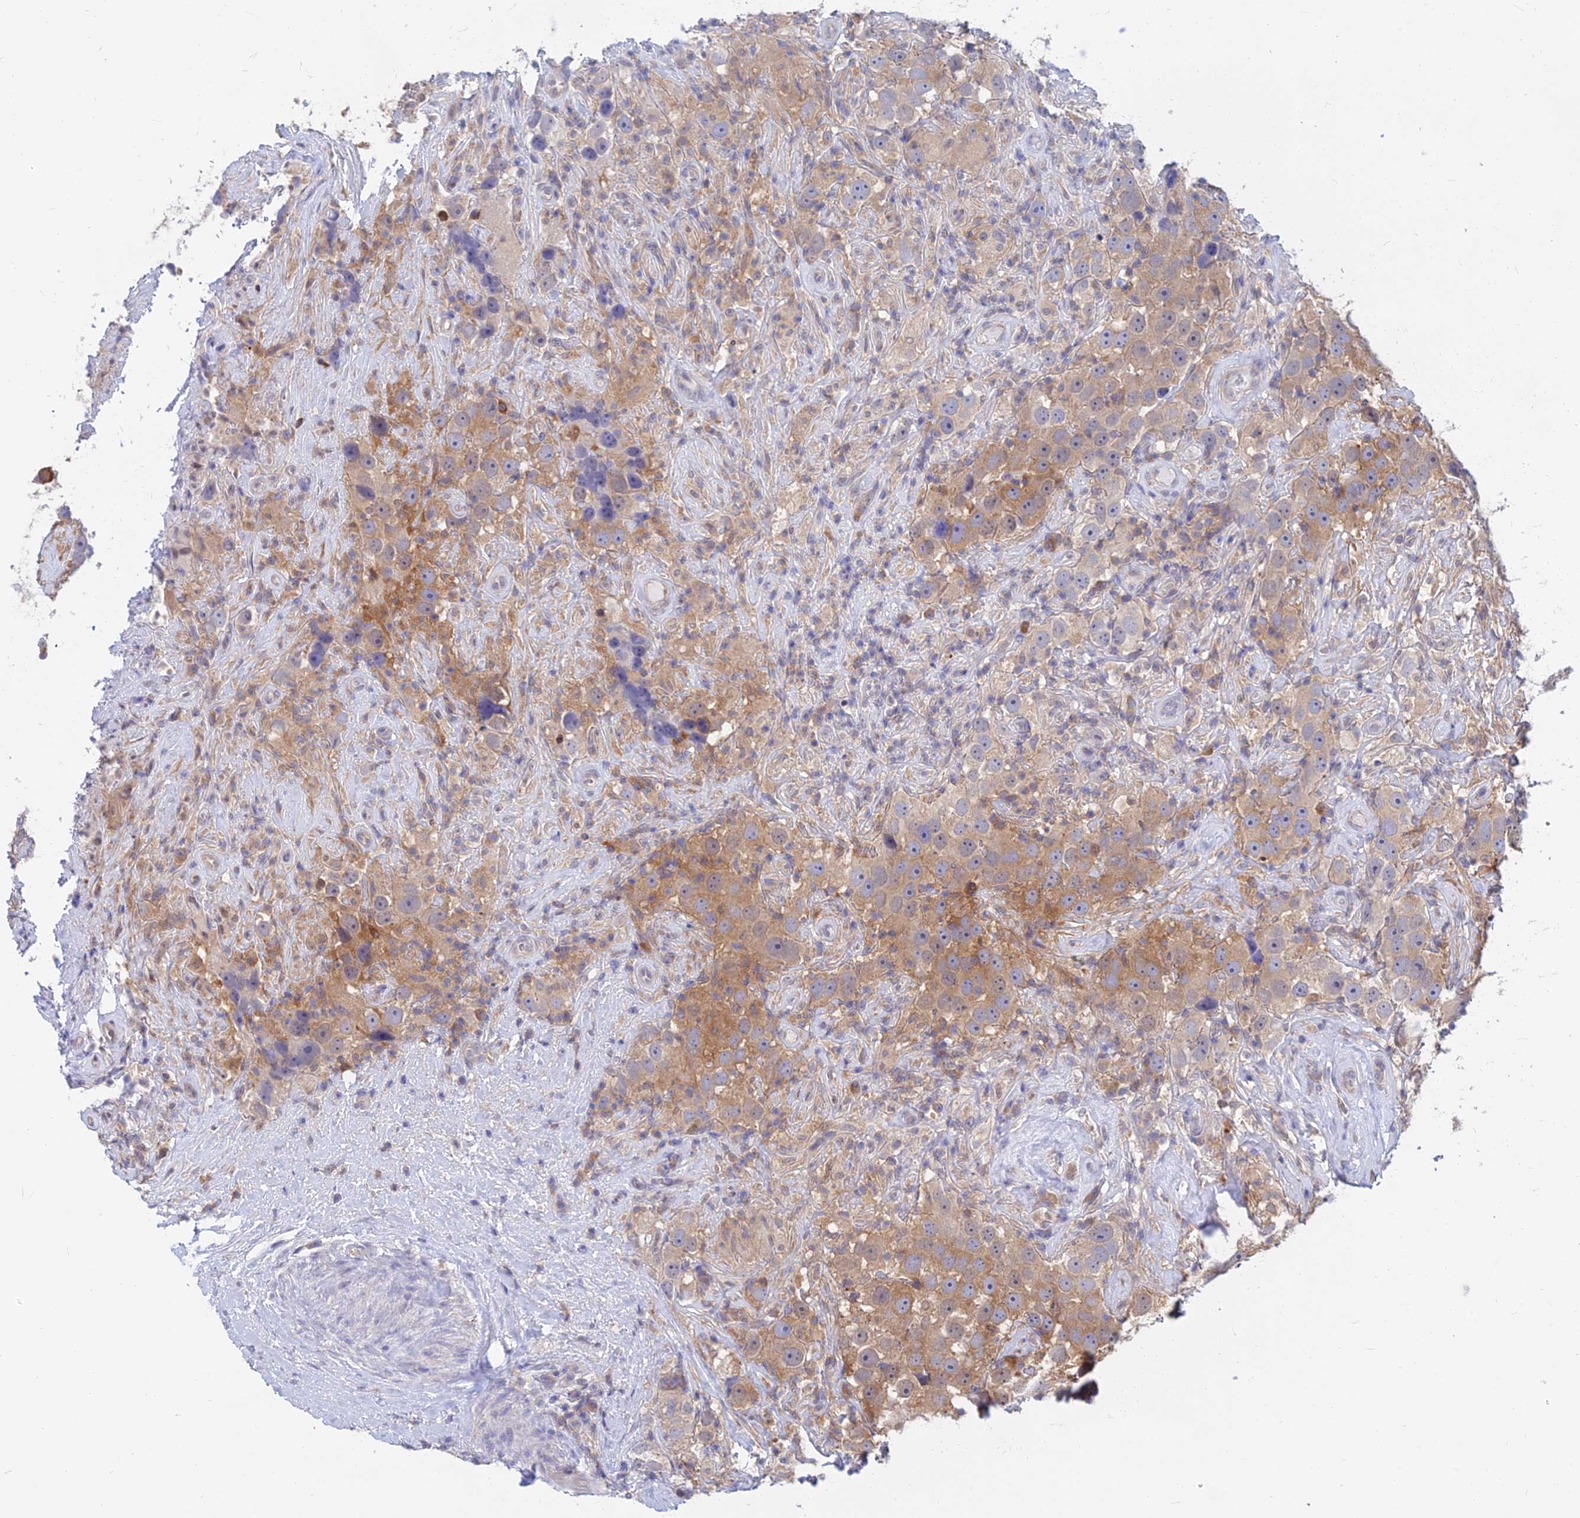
{"staining": {"intensity": "moderate", "quantity": ">75%", "location": "cytoplasmic/membranous"}, "tissue": "testis cancer", "cell_type": "Tumor cells", "image_type": "cancer", "snomed": [{"axis": "morphology", "description": "Seminoma, NOS"}, {"axis": "topography", "description": "Testis"}], "caption": "DAB immunohistochemical staining of seminoma (testis) reveals moderate cytoplasmic/membranous protein expression in approximately >75% of tumor cells.", "gene": "B3GALT4", "patient": {"sex": "male", "age": 49}}